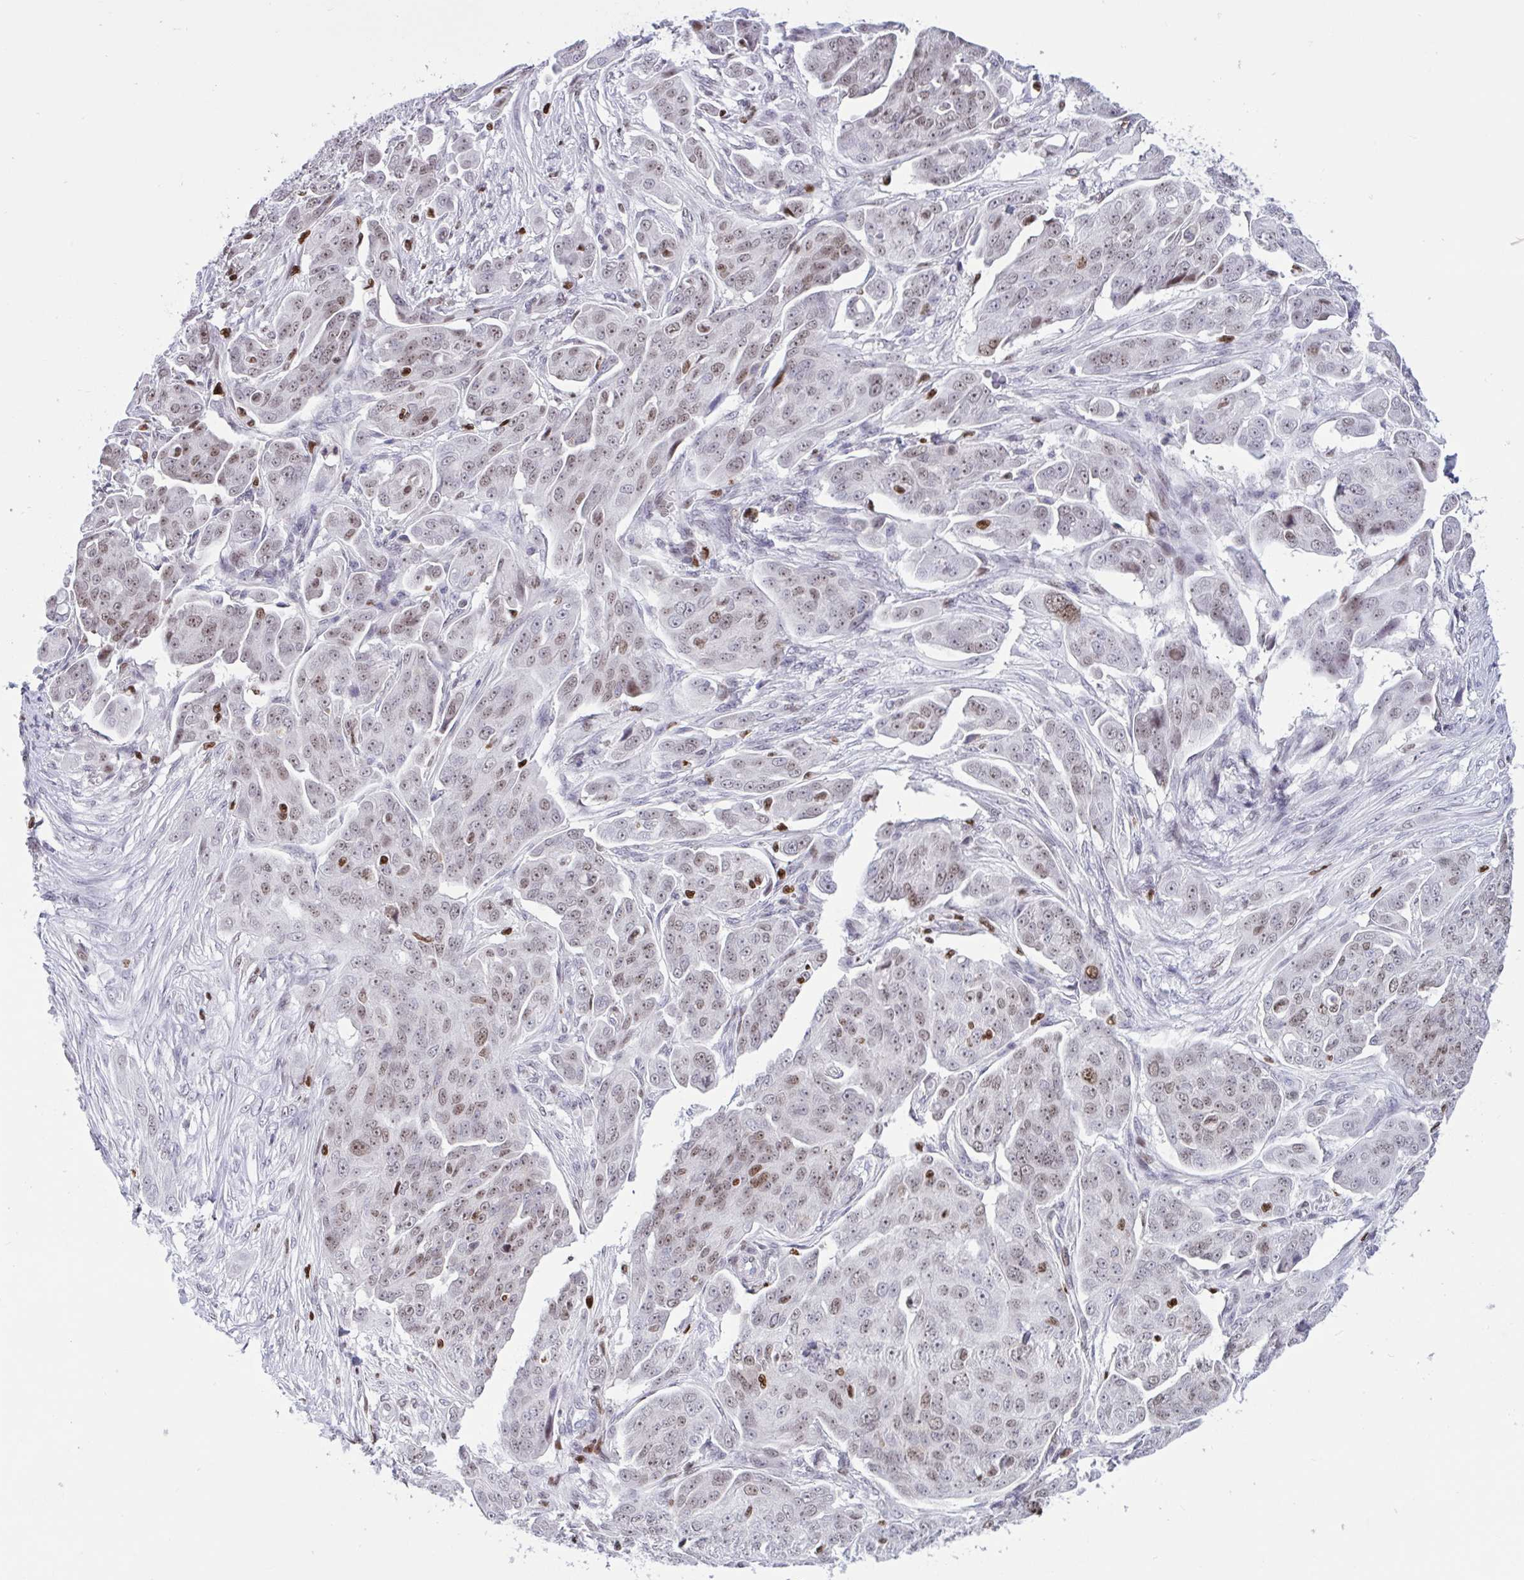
{"staining": {"intensity": "moderate", "quantity": "<25%", "location": "nuclear"}, "tissue": "ovarian cancer", "cell_type": "Tumor cells", "image_type": "cancer", "snomed": [{"axis": "morphology", "description": "Carcinoma, endometroid"}, {"axis": "topography", "description": "Ovary"}], "caption": "The photomicrograph demonstrates immunohistochemical staining of ovarian cancer. There is moderate nuclear staining is appreciated in approximately <25% of tumor cells.", "gene": "HMGB2", "patient": {"sex": "female", "age": 70}}